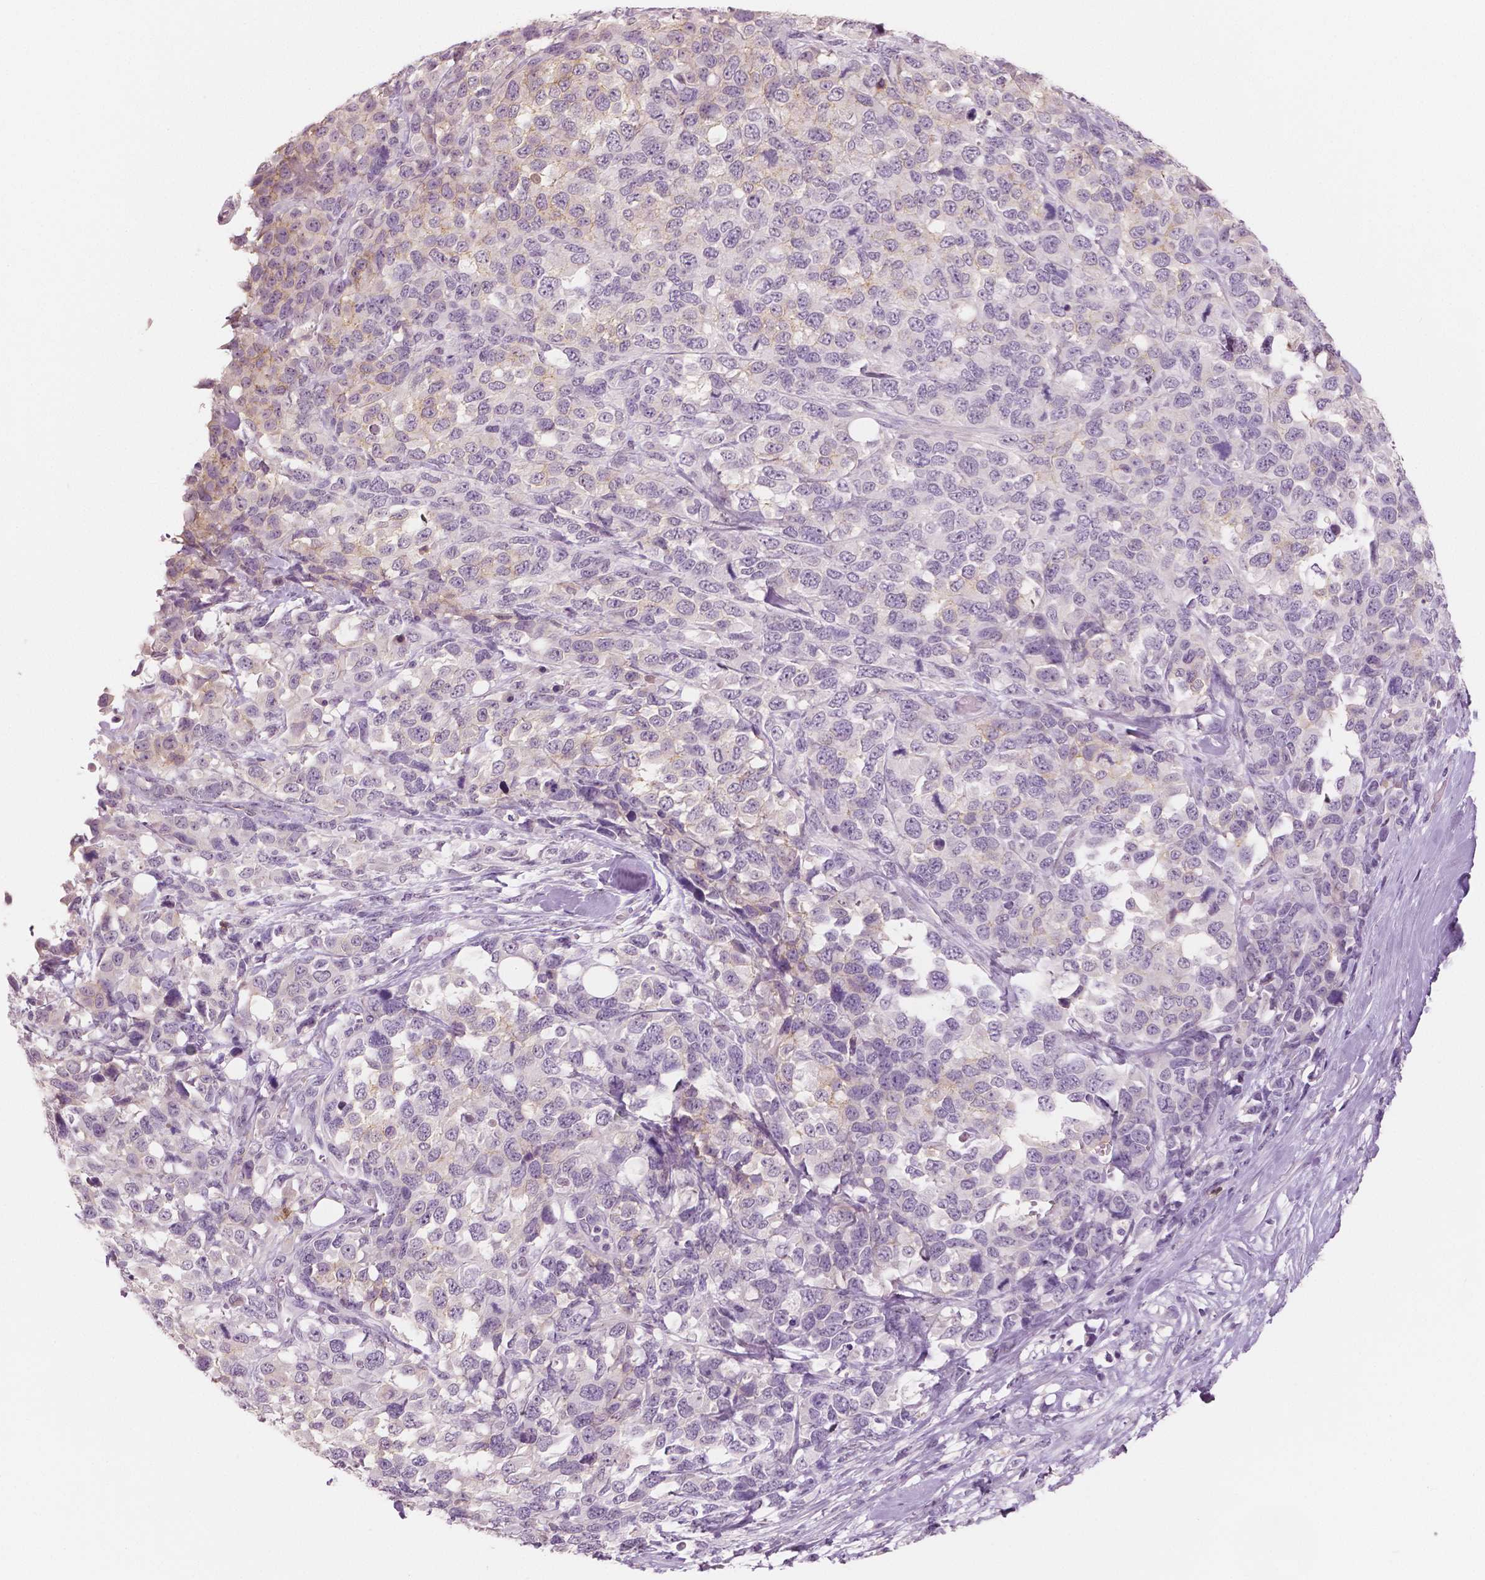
{"staining": {"intensity": "negative", "quantity": "none", "location": "none"}, "tissue": "melanoma", "cell_type": "Tumor cells", "image_type": "cancer", "snomed": [{"axis": "morphology", "description": "Malignant melanoma, Metastatic site"}, {"axis": "topography", "description": "Skin"}], "caption": "Immunohistochemical staining of melanoma demonstrates no significant positivity in tumor cells.", "gene": "KIT", "patient": {"sex": "male", "age": 84}}